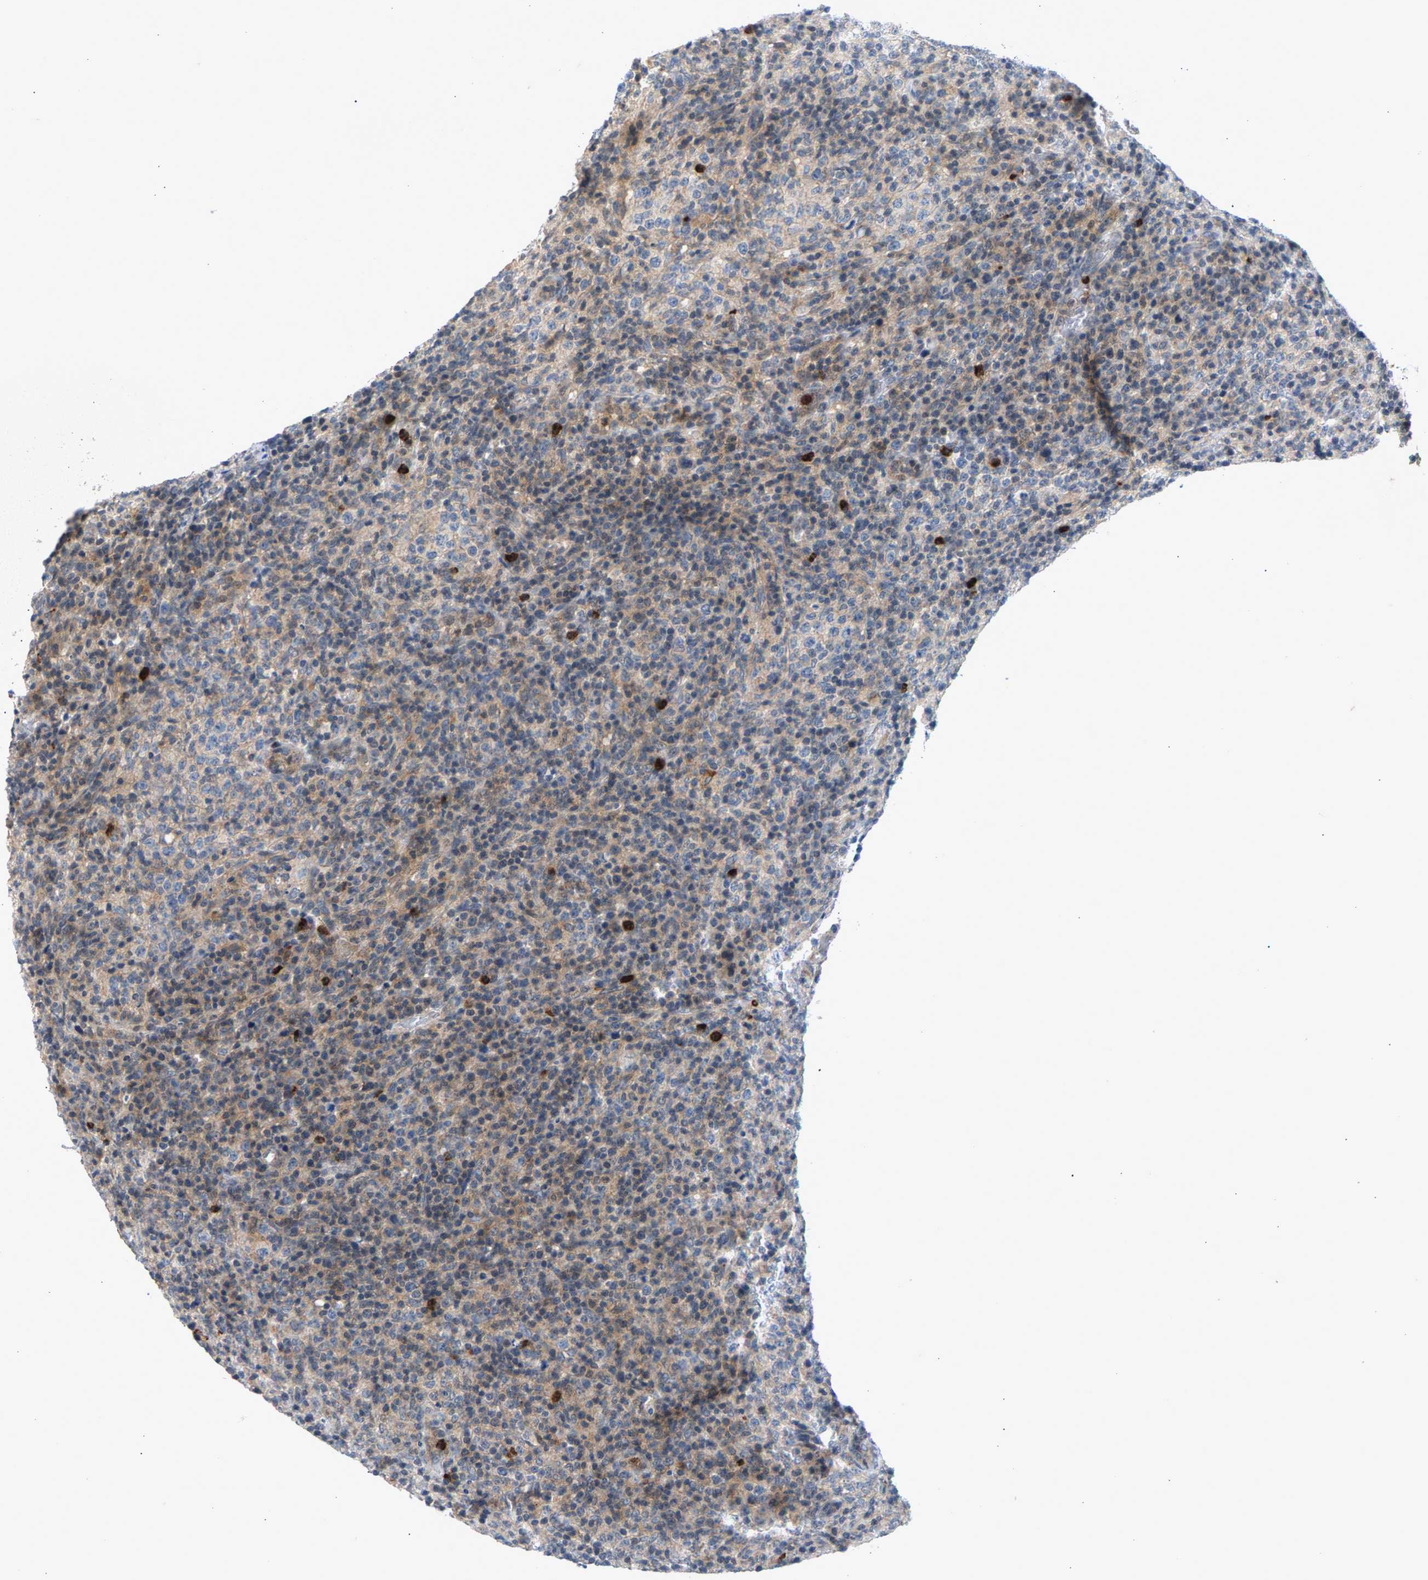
{"staining": {"intensity": "weak", "quantity": ">75%", "location": "cytoplasmic/membranous"}, "tissue": "lymphoma", "cell_type": "Tumor cells", "image_type": "cancer", "snomed": [{"axis": "morphology", "description": "Malignant lymphoma, non-Hodgkin's type, High grade"}, {"axis": "topography", "description": "Lymph node"}], "caption": "Immunohistochemistry (IHC) image of neoplastic tissue: malignant lymphoma, non-Hodgkin's type (high-grade) stained using immunohistochemistry (IHC) demonstrates low levels of weak protein expression localized specifically in the cytoplasmic/membranous of tumor cells, appearing as a cytoplasmic/membranous brown color.", "gene": "ZPR1", "patient": {"sex": "female", "age": 76}}